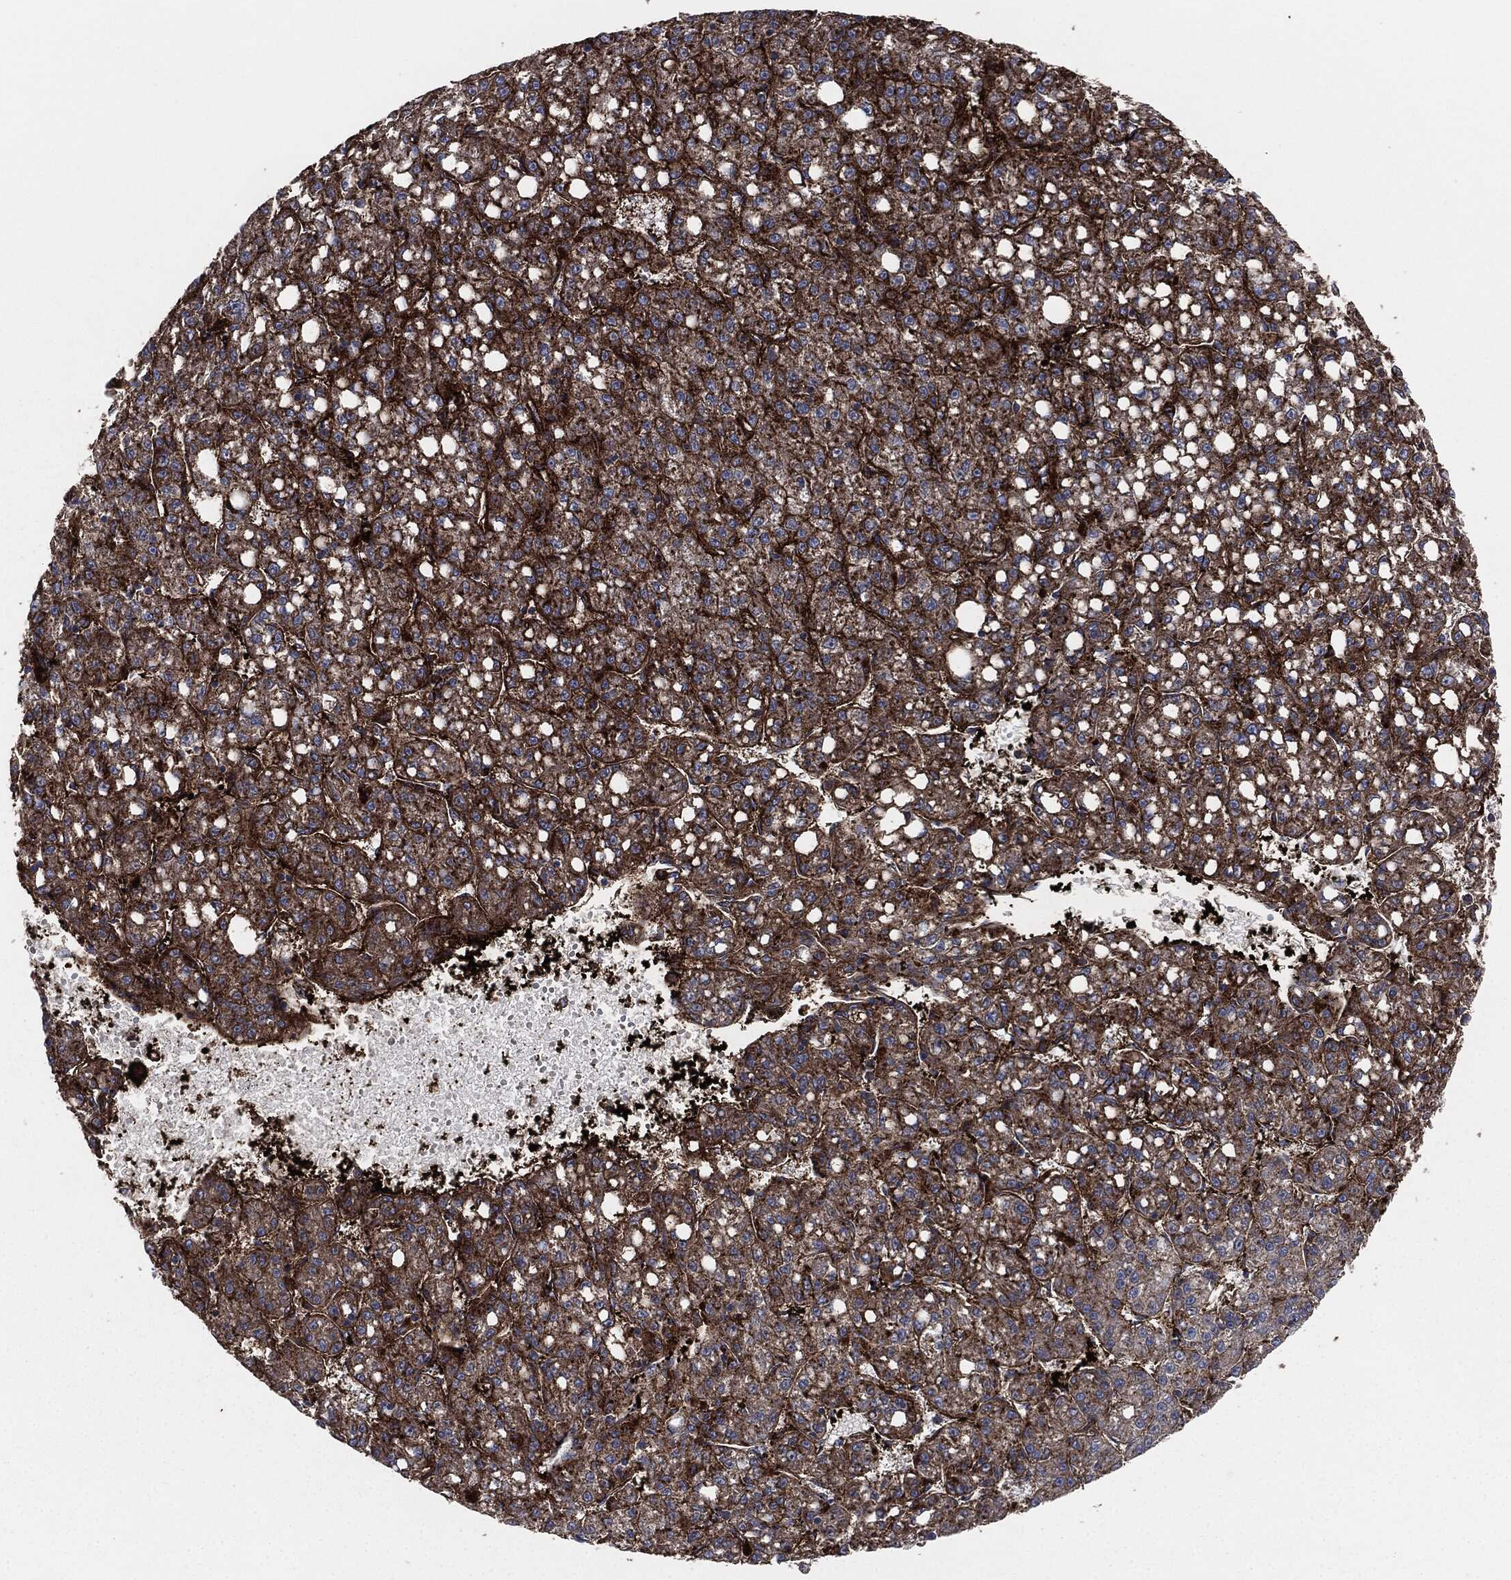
{"staining": {"intensity": "strong", "quantity": "25%-75%", "location": "cytoplasmic/membranous"}, "tissue": "liver cancer", "cell_type": "Tumor cells", "image_type": "cancer", "snomed": [{"axis": "morphology", "description": "Carcinoma, Hepatocellular, NOS"}, {"axis": "topography", "description": "Liver"}], "caption": "About 25%-75% of tumor cells in liver hepatocellular carcinoma demonstrate strong cytoplasmic/membranous protein expression as visualized by brown immunohistochemical staining.", "gene": "APOB", "patient": {"sex": "female", "age": 65}}